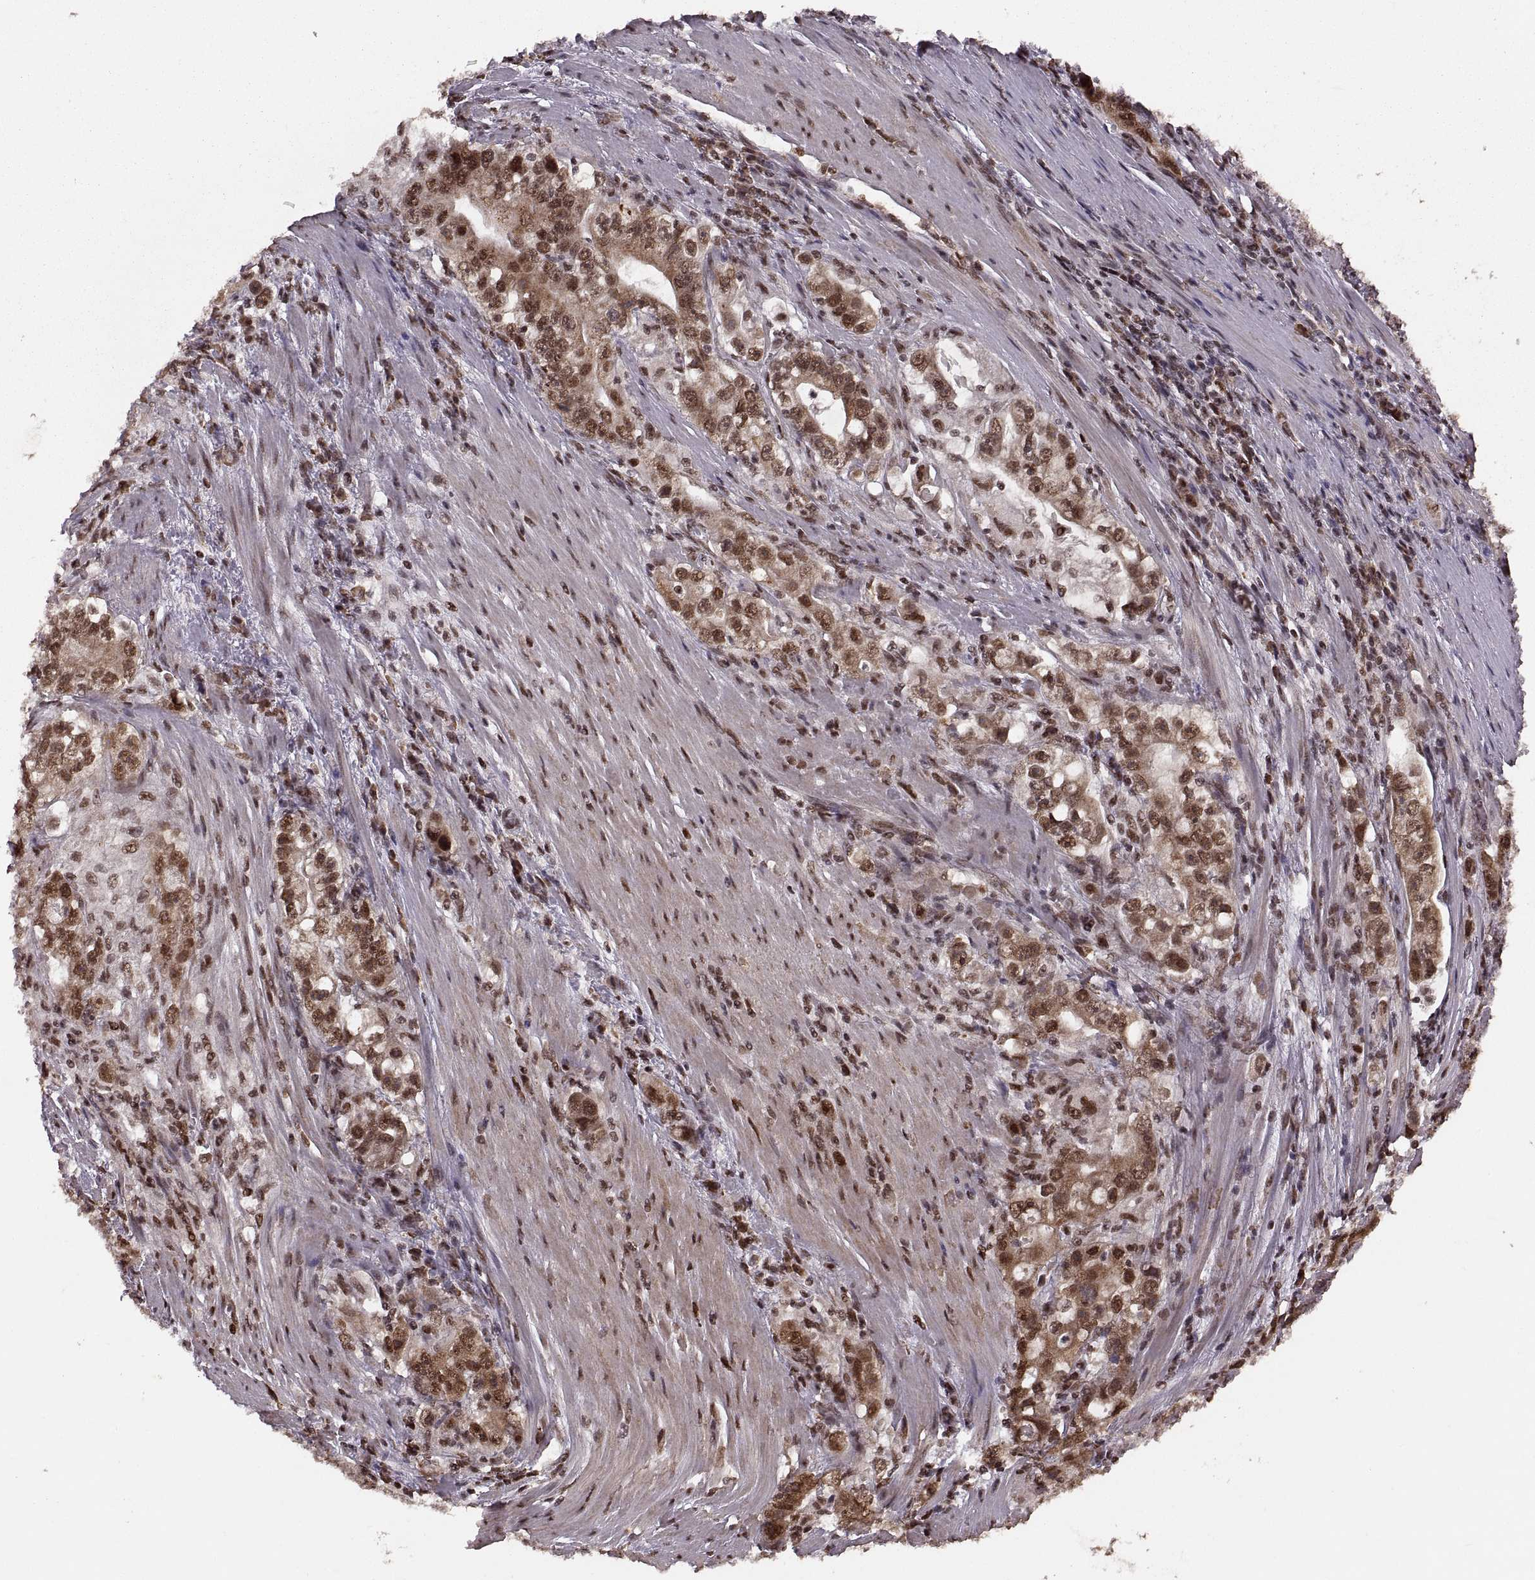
{"staining": {"intensity": "moderate", "quantity": "25%-75%", "location": "cytoplasmic/membranous,nuclear"}, "tissue": "stomach cancer", "cell_type": "Tumor cells", "image_type": "cancer", "snomed": [{"axis": "morphology", "description": "Adenocarcinoma, NOS"}, {"axis": "topography", "description": "Stomach, lower"}], "caption": "Stomach adenocarcinoma stained with IHC displays moderate cytoplasmic/membranous and nuclear expression in about 25%-75% of tumor cells.", "gene": "RFT1", "patient": {"sex": "female", "age": 72}}